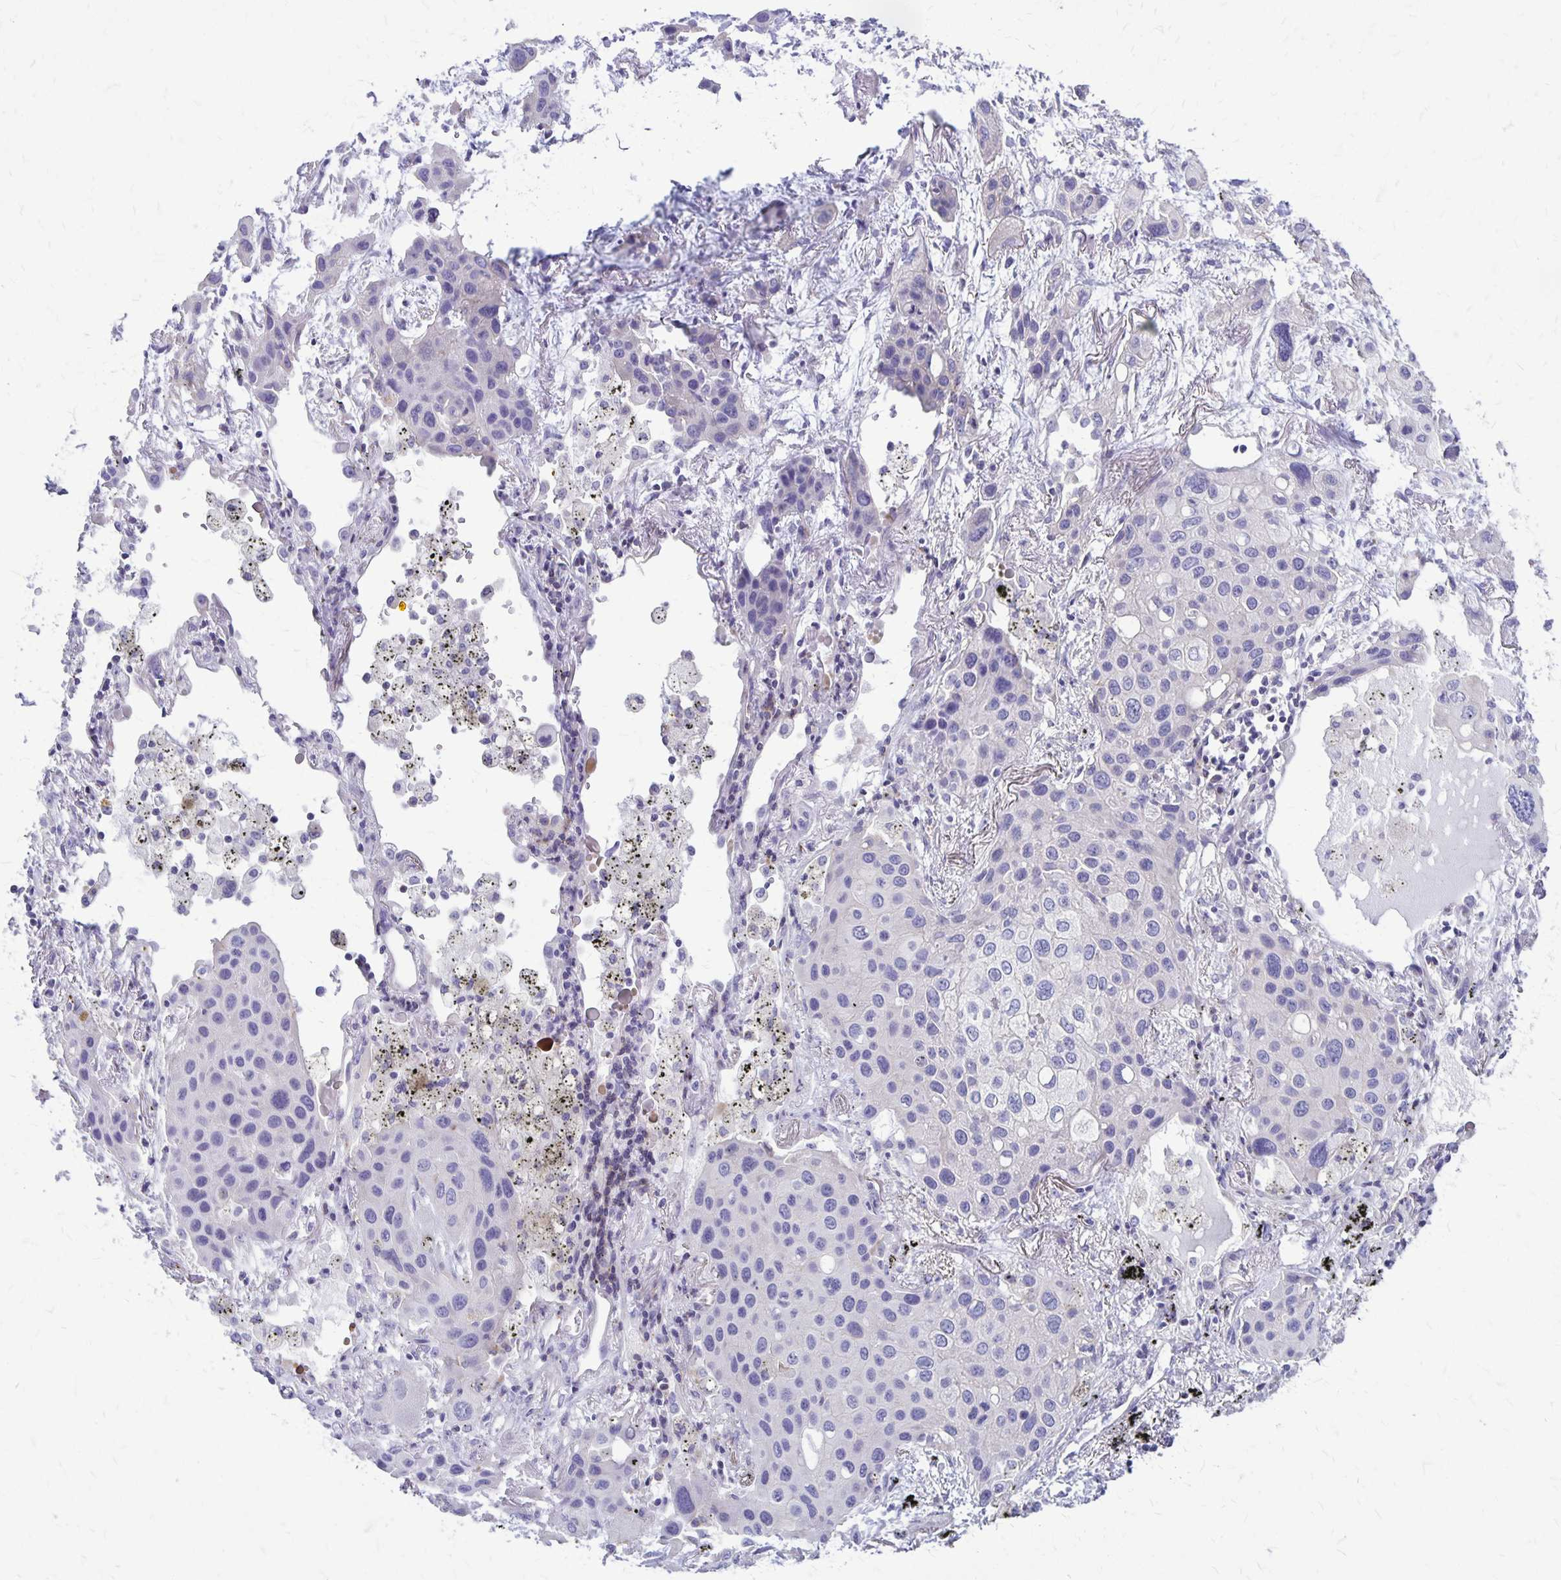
{"staining": {"intensity": "negative", "quantity": "none", "location": "none"}, "tissue": "lung cancer", "cell_type": "Tumor cells", "image_type": "cancer", "snomed": [{"axis": "morphology", "description": "Squamous cell carcinoma, NOS"}, {"axis": "morphology", "description": "Squamous cell carcinoma, metastatic, NOS"}, {"axis": "topography", "description": "Lung"}], "caption": "This is an IHC image of human lung cancer (metastatic squamous cell carcinoma). There is no staining in tumor cells.", "gene": "GP9", "patient": {"sex": "male", "age": 59}}